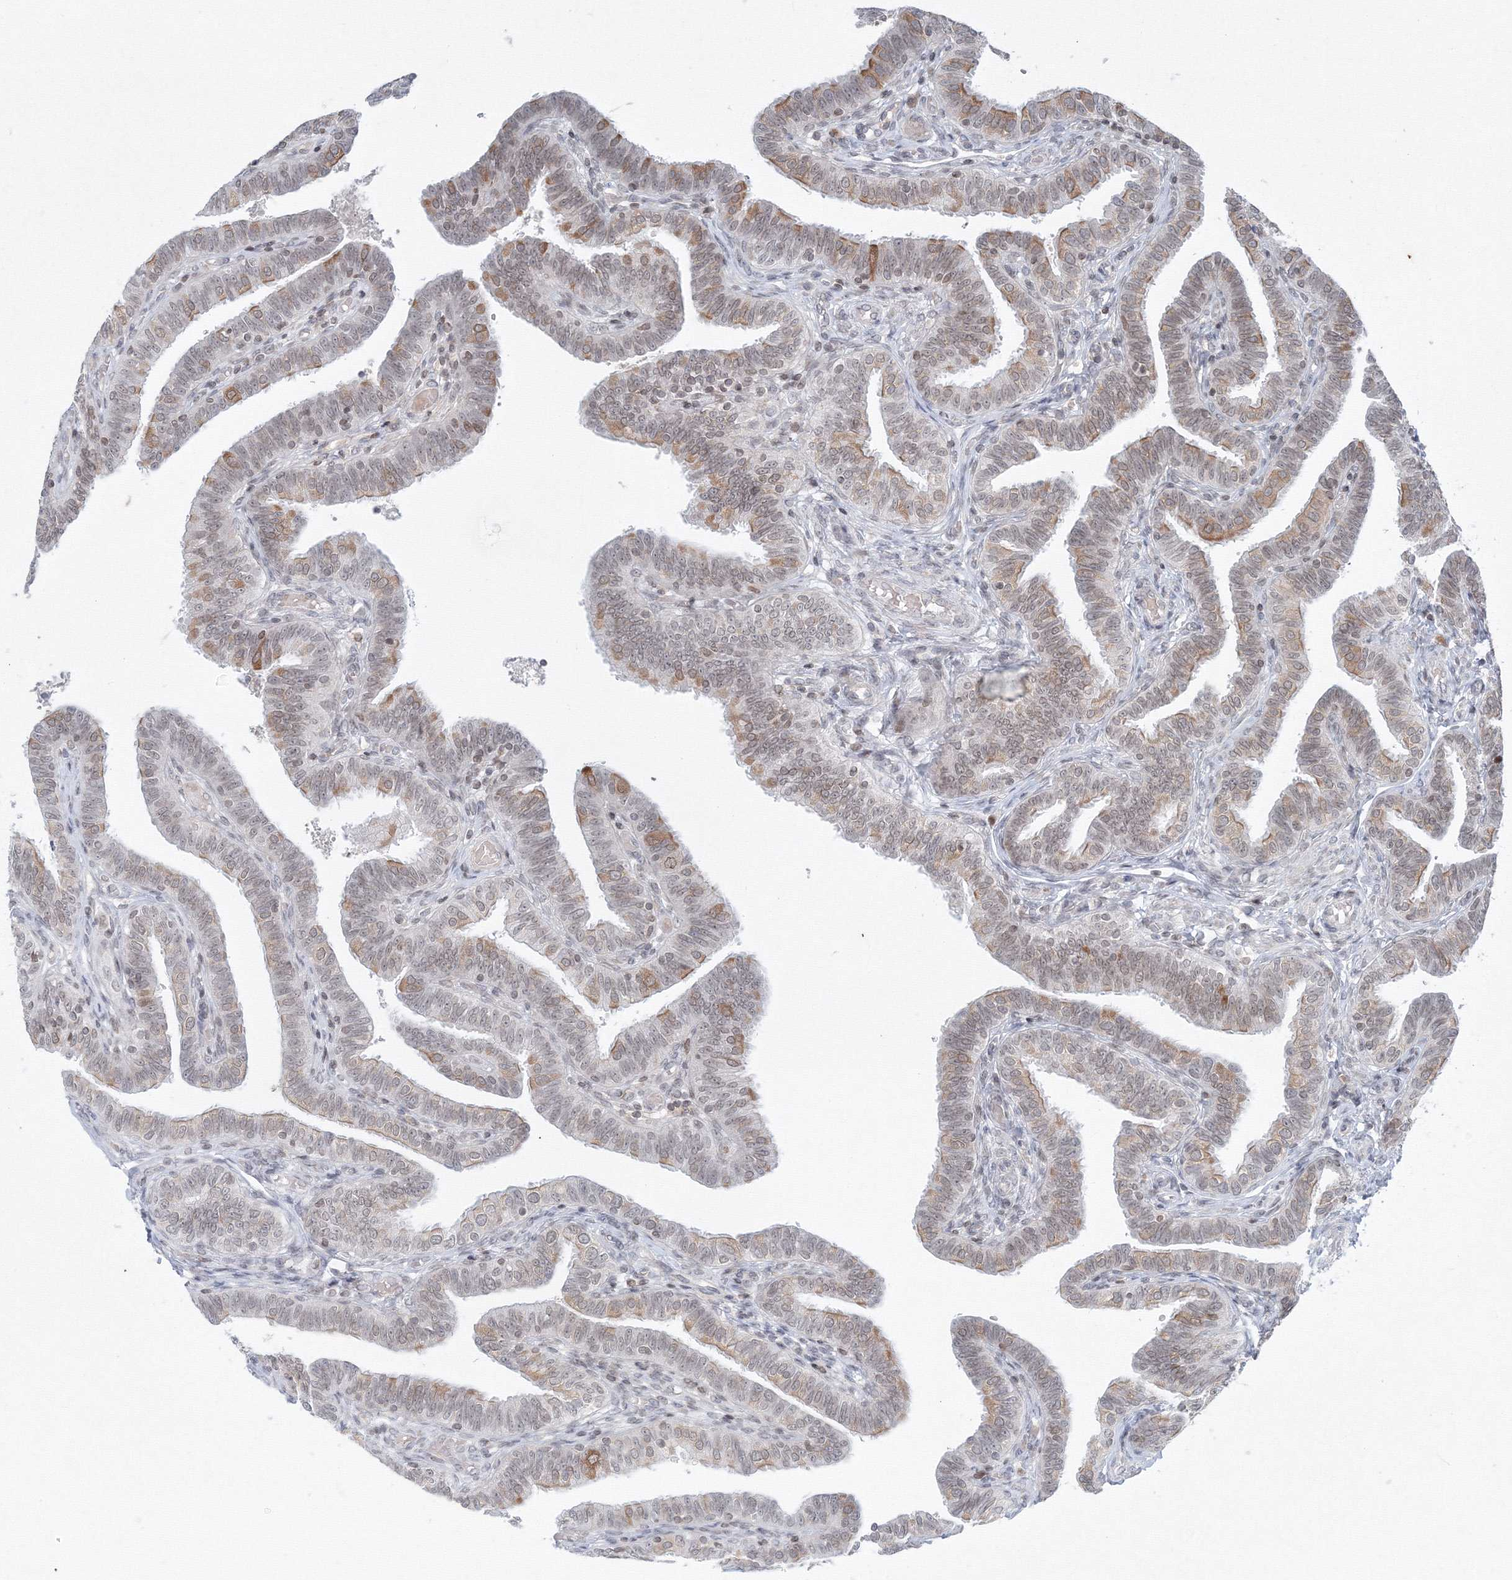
{"staining": {"intensity": "moderate", "quantity": "25%-75%", "location": "cytoplasmic/membranous"}, "tissue": "fallopian tube", "cell_type": "Glandular cells", "image_type": "normal", "snomed": [{"axis": "morphology", "description": "Normal tissue, NOS"}, {"axis": "topography", "description": "Fallopian tube"}], "caption": "This image shows IHC staining of benign fallopian tube, with medium moderate cytoplasmic/membranous positivity in approximately 25%-75% of glandular cells.", "gene": "KIF4A", "patient": {"sex": "female", "age": 39}}